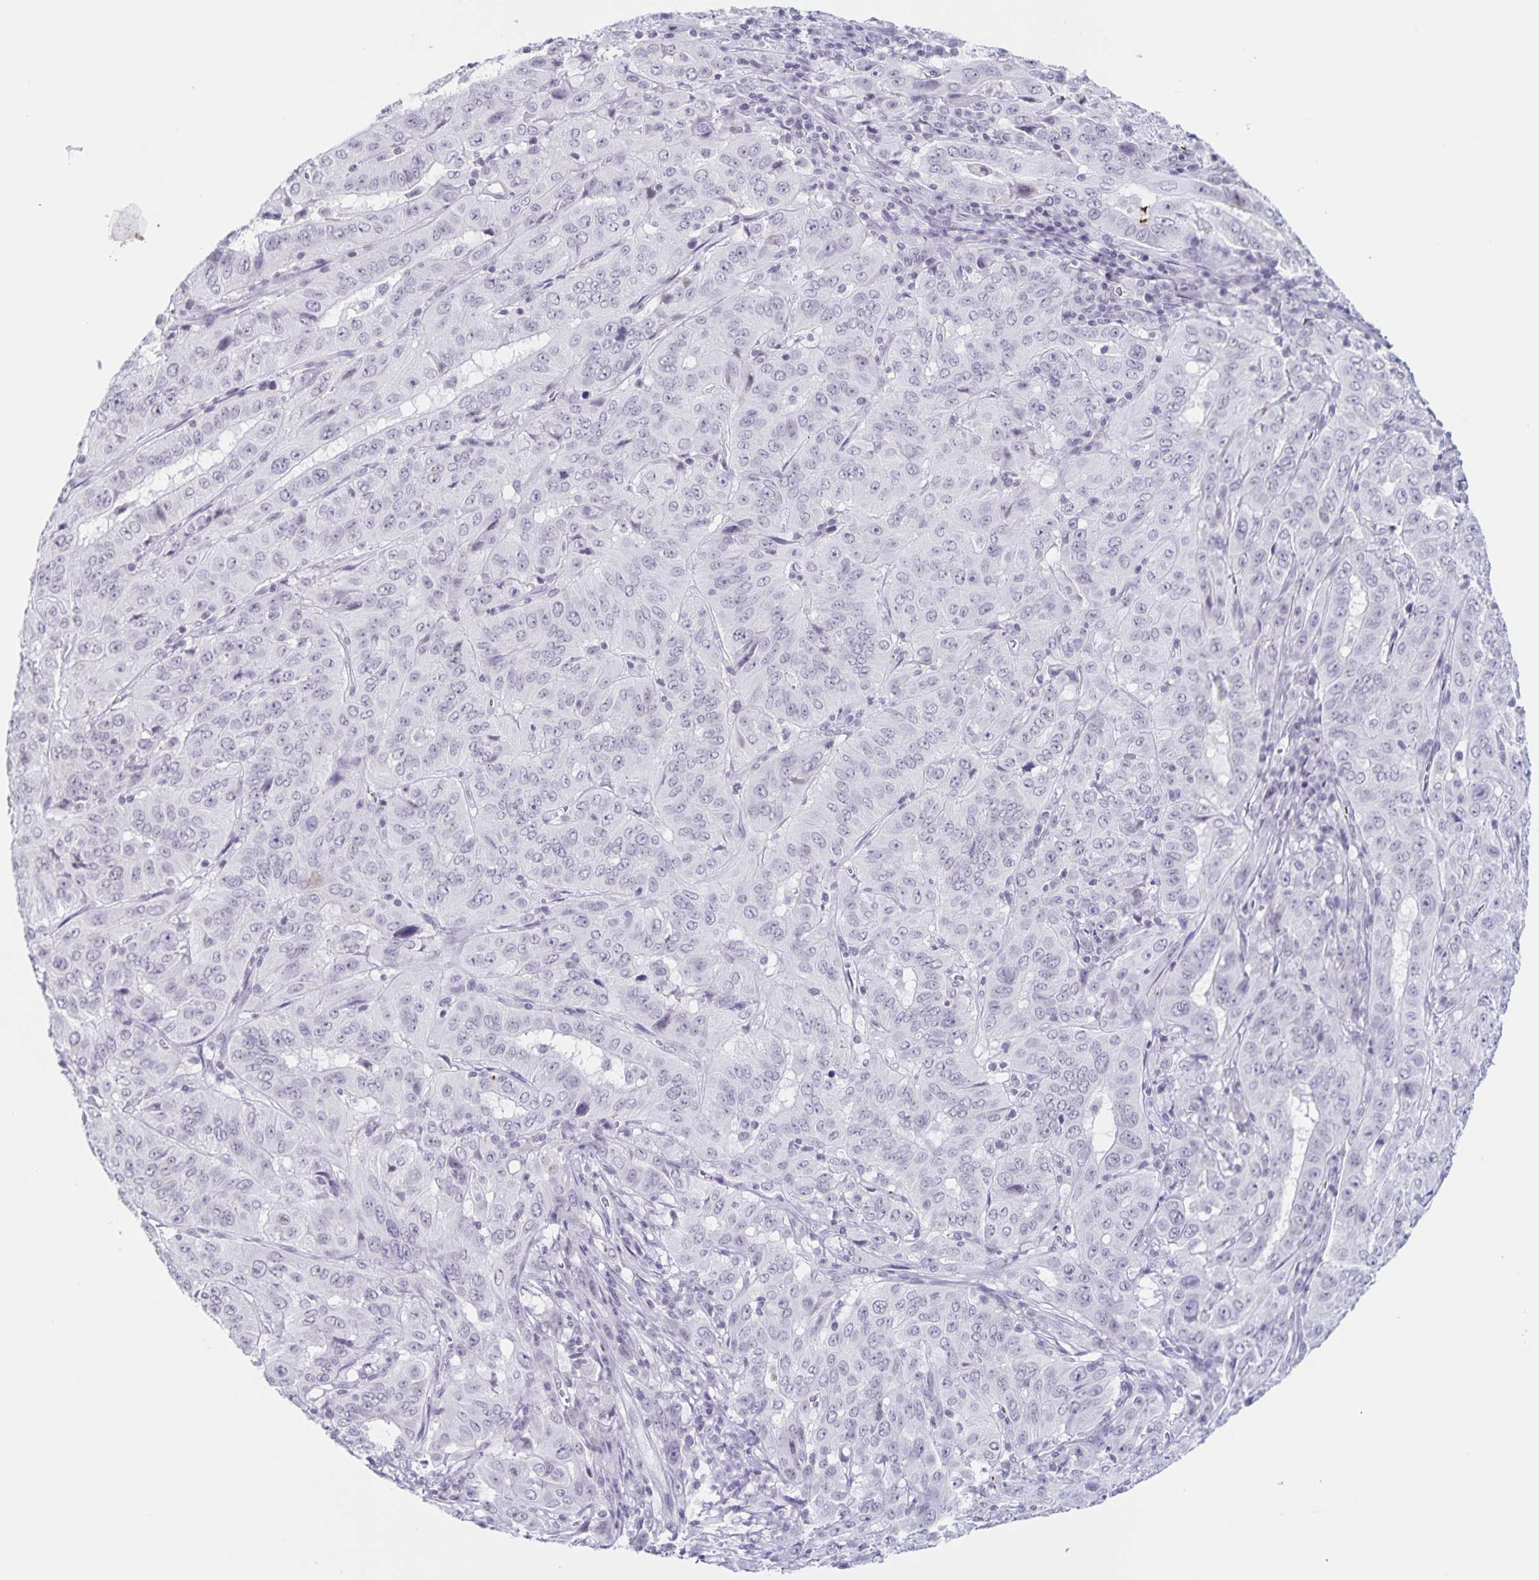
{"staining": {"intensity": "negative", "quantity": "none", "location": "none"}, "tissue": "pancreatic cancer", "cell_type": "Tumor cells", "image_type": "cancer", "snomed": [{"axis": "morphology", "description": "Adenocarcinoma, NOS"}, {"axis": "topography", "description": "Pancreas"}], "caption": "This histopathology image is of pancreatic cancer stained with immunohistochemistry (IHC) to label a protein in brown with the nuclei are counter-stained blue. There is no staining in tumor cells. (Immunohistochemistry (ihc), brightfield microscopy, high magnification).", "gene": "LCE6A", "patient": {"sex": "male", "age": 63}}